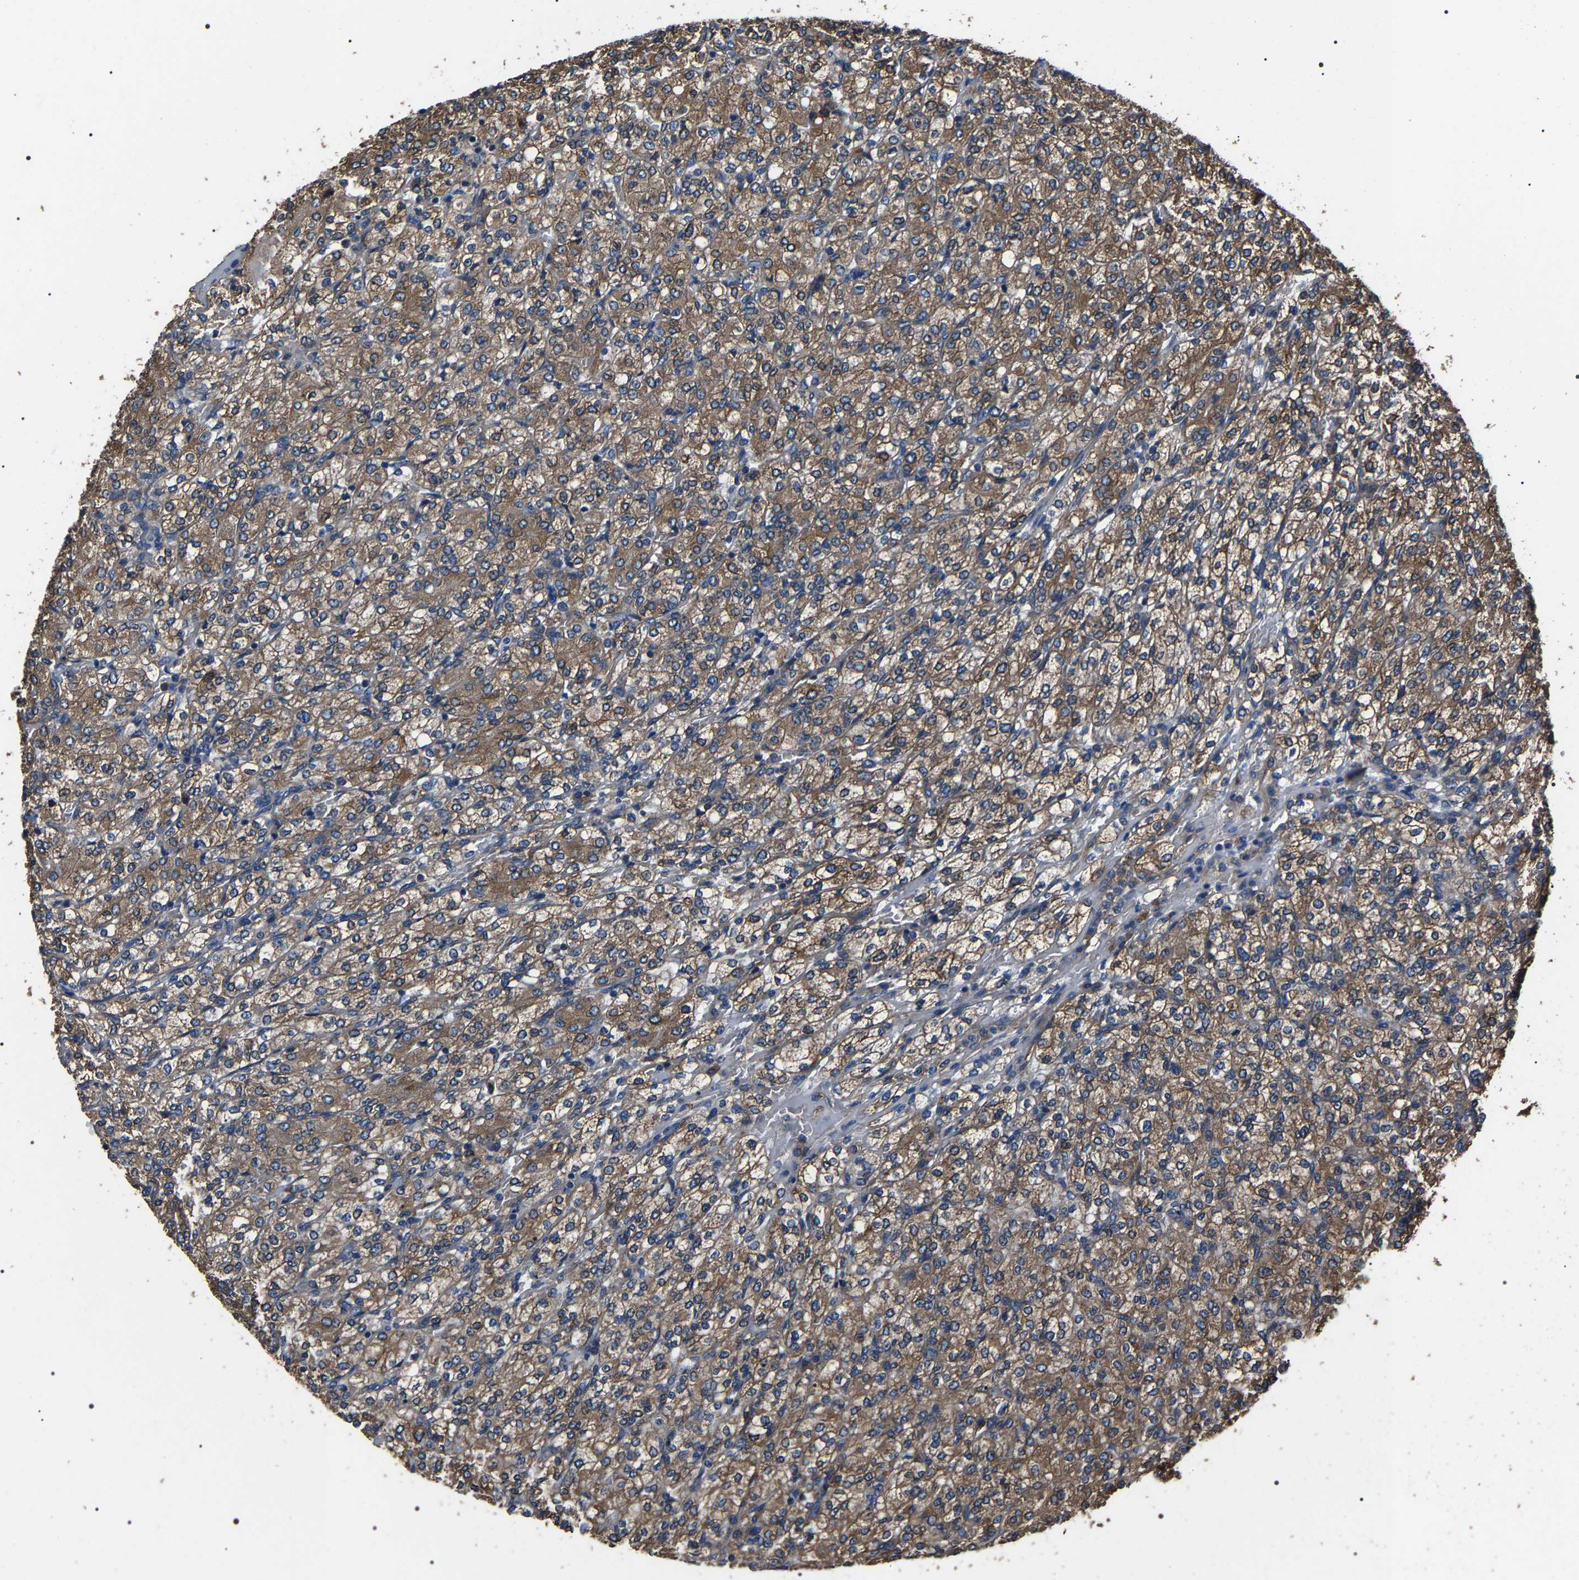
{"staining": {"intensity": "moderate", "quantity": ">75%", "location": "cytoplasmic/membranous"}, "tissue": "renal cancer", "cell_type": "Tumor cells", "image_type": "cancer", "snomed": [{"axis": "morphology", "description": "Adenocarcinoma, NOS"}, {"axis": "topography", "description": "Kidney"}], "caption": "Immunohistochemistry of human renal cancer displays medium levels of moderate cytoplasmic/membranous staining in approximately >75% of tumor cells. Immunohistochemistry stains the protein of interest in brown and the nuclei are stained blue.", "gene": "HSCB", "patient": {"sex": "male", "age": 77}}